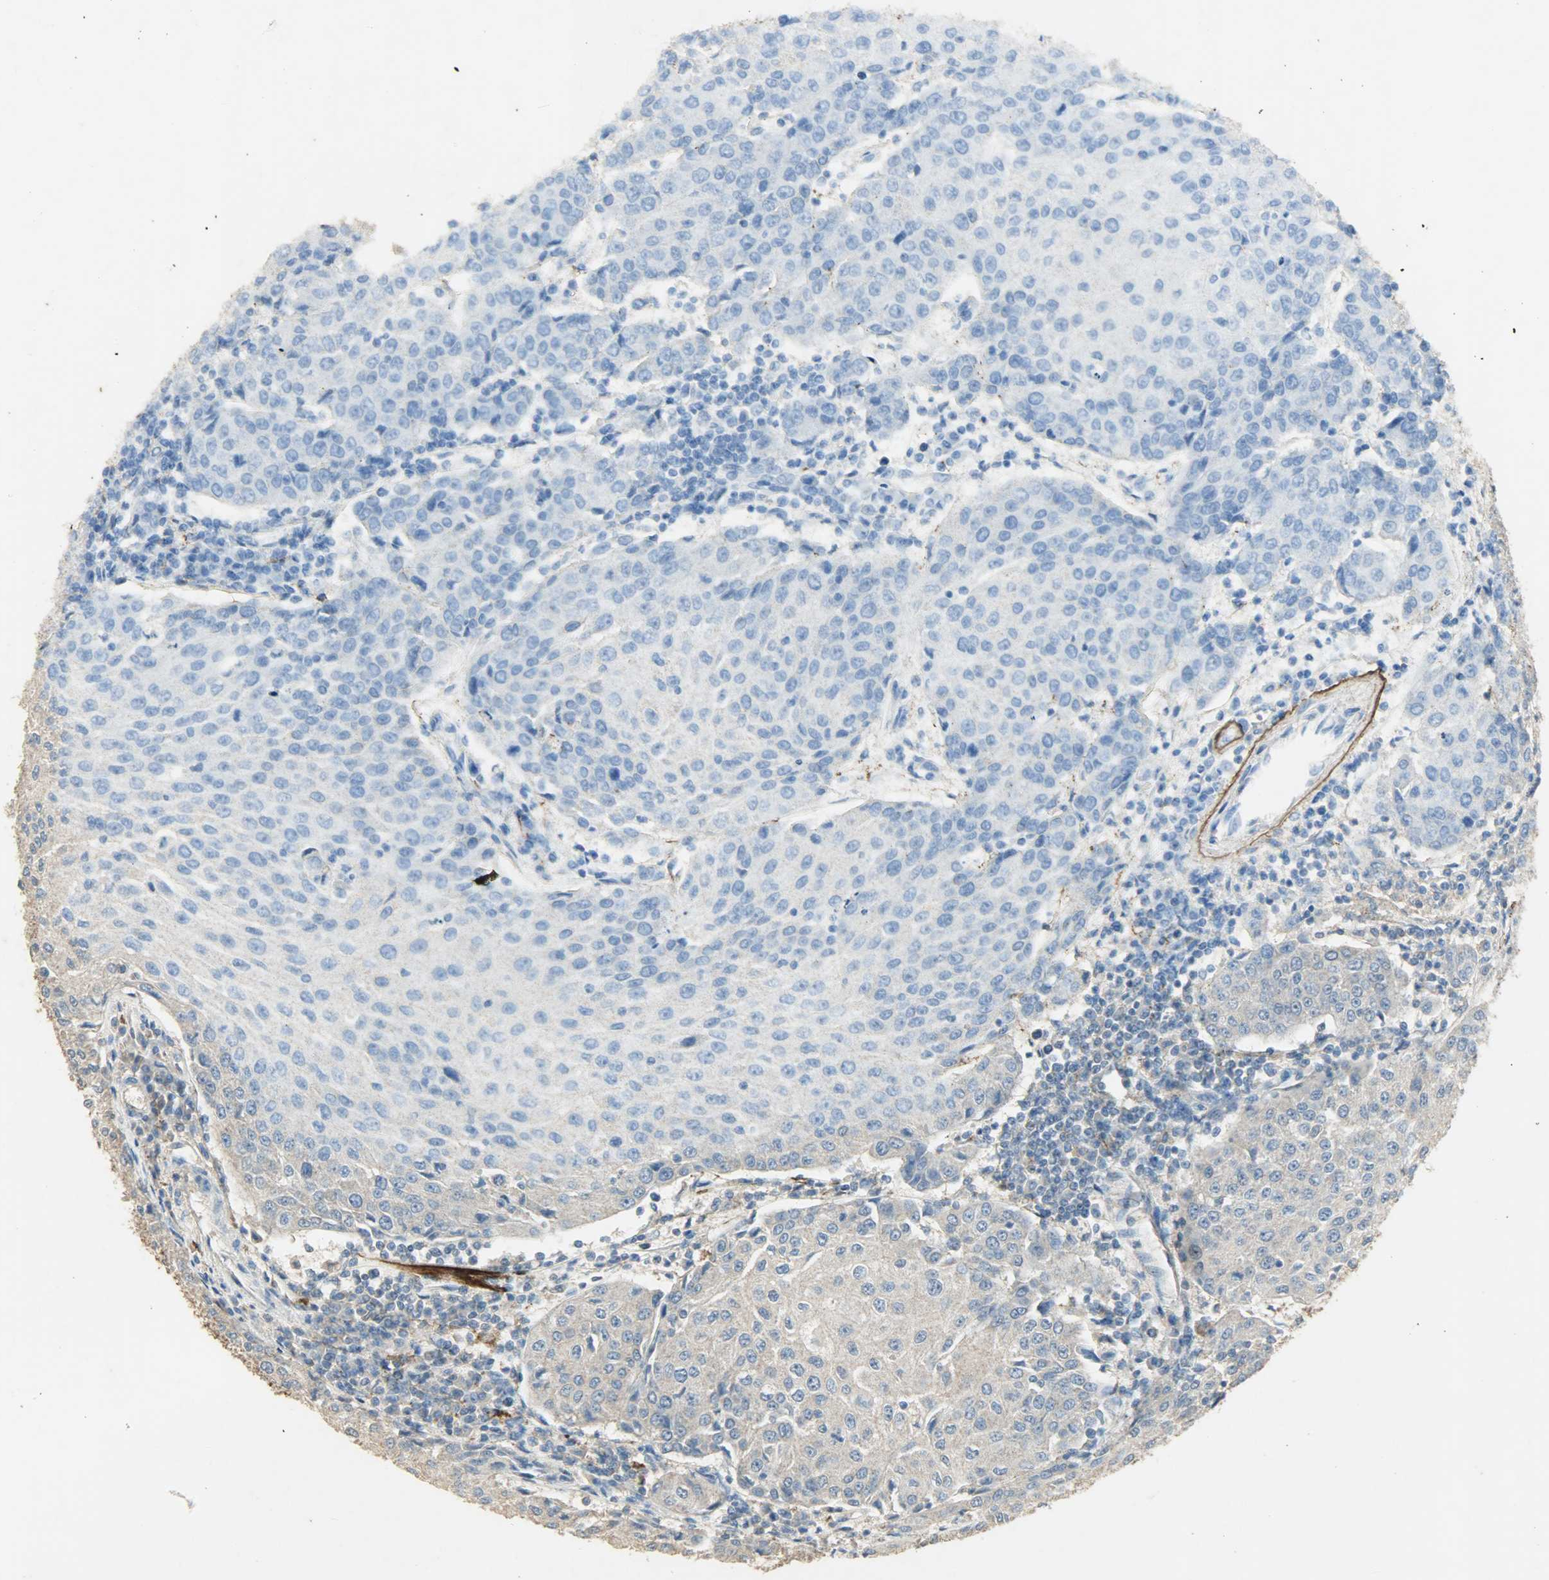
{"staining": {"intensity": "weak", "quantity": "<25%", "location": "cytoplasmic/membranous"}, "tissue": "urothelial cancer", "cell_type": "Tumor cells", "image_type": "cancer", "snomed": [{"axis": "morphology", "description": "Urothelial carcinoma, High grade"}, {"axis": "topography", "description": "Urinary bladder"}], "caption": "Immunohistochemical staining of human urothelial cancer demonstrates no significant expression in tumor cells.", "gene": "ASB9", "patient": {"sex": "female", "age": 85}}